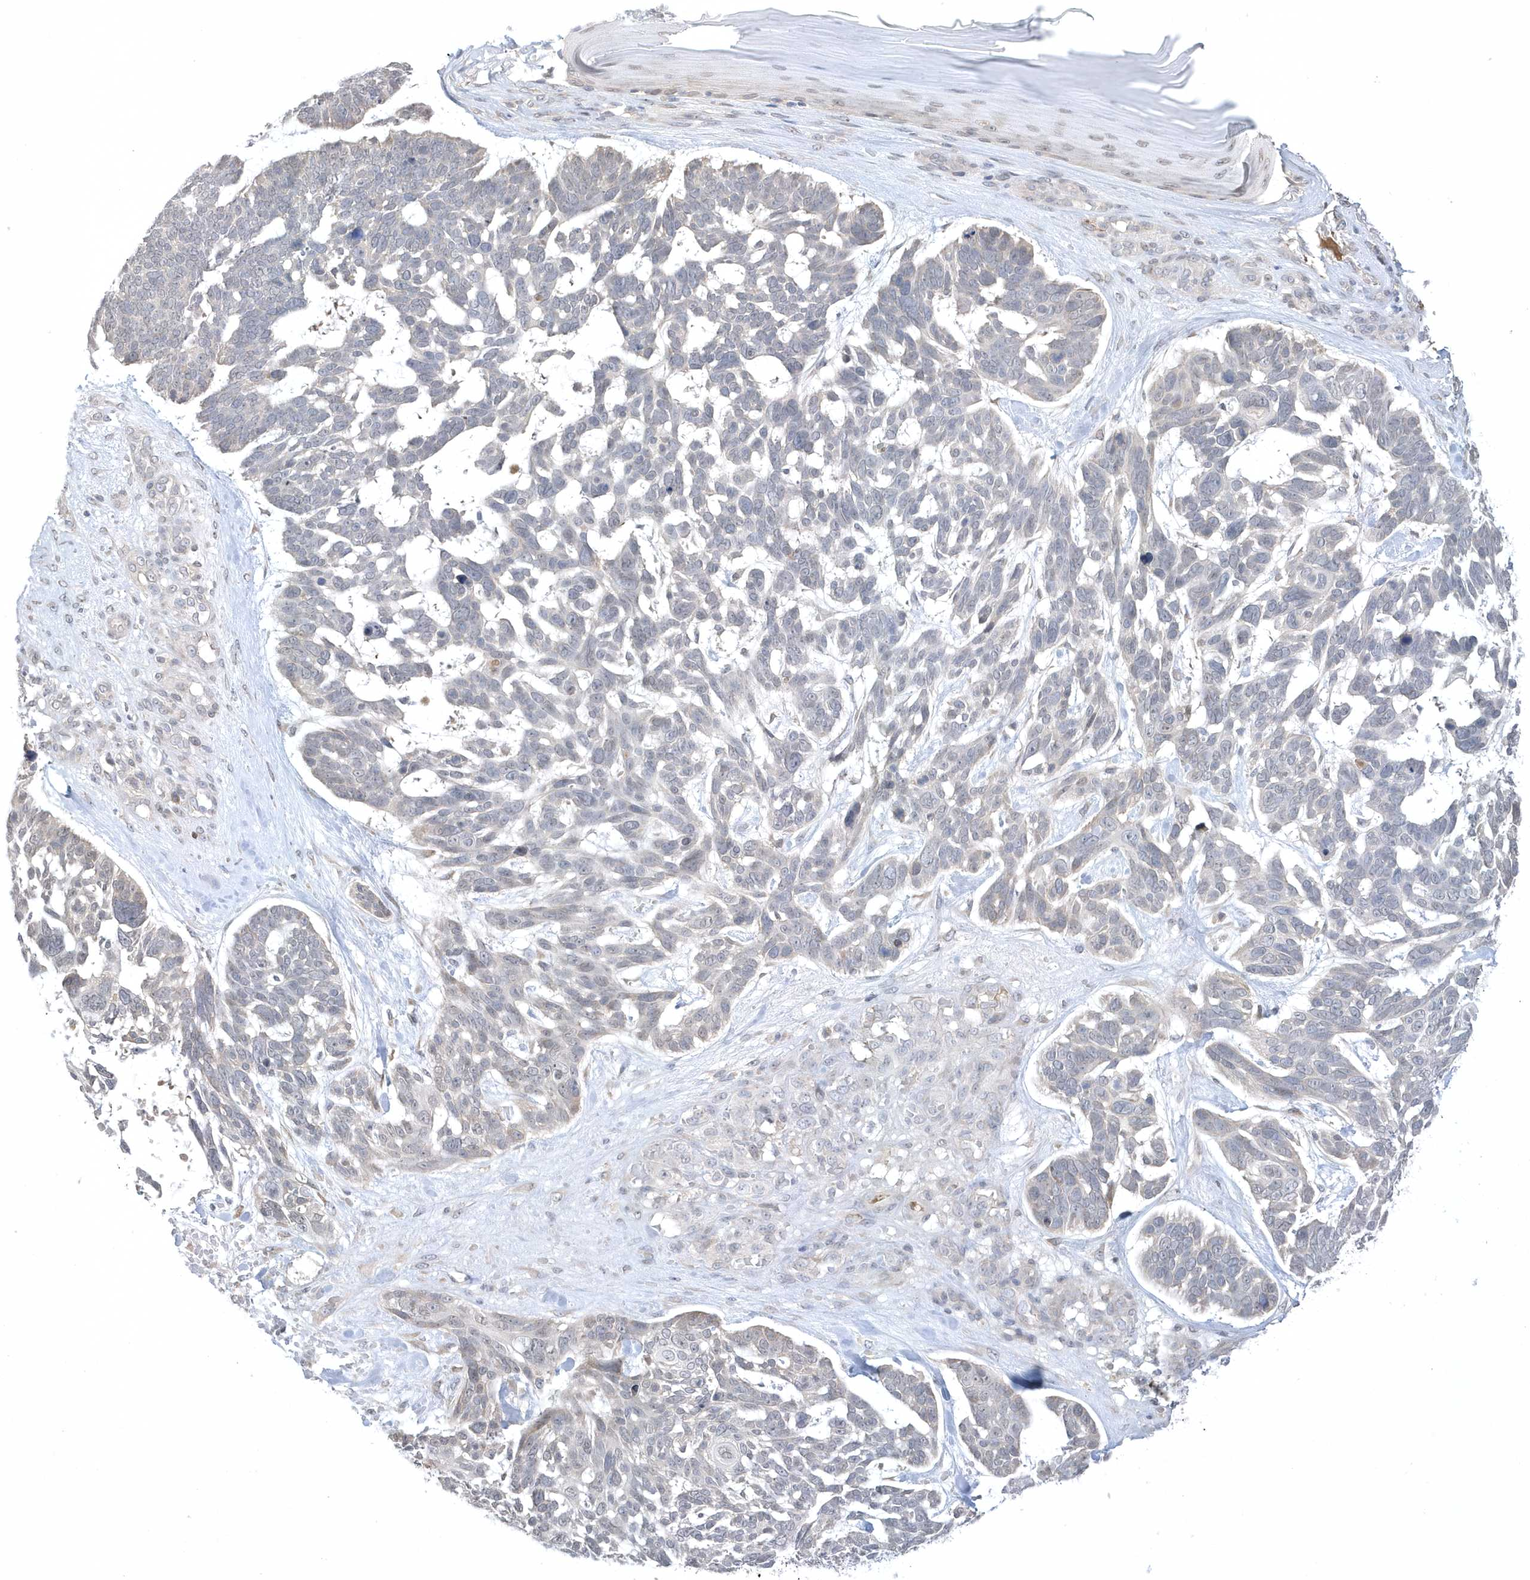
{"staining": {"intensity": "negative", "quantity": "none", "location": "none"}, "tissue": "skin cancer", "cell_type": "Tumor cells", "image_type": "cancer", "snomed": [{"axis": "morphology", "description": "Basal cell carcinoma"}, {"axis": "topography", "description": "Skin"}], "caption": "High magnification brightfield microscopy of basal cell carcinoma (skin) stained with DAB (brown) and counterstained with hematoxylin (blue): tumor cells show no significant positivity.", "gene": "ZC3H12D", "patient": {"sex": "male", "age": 88}}